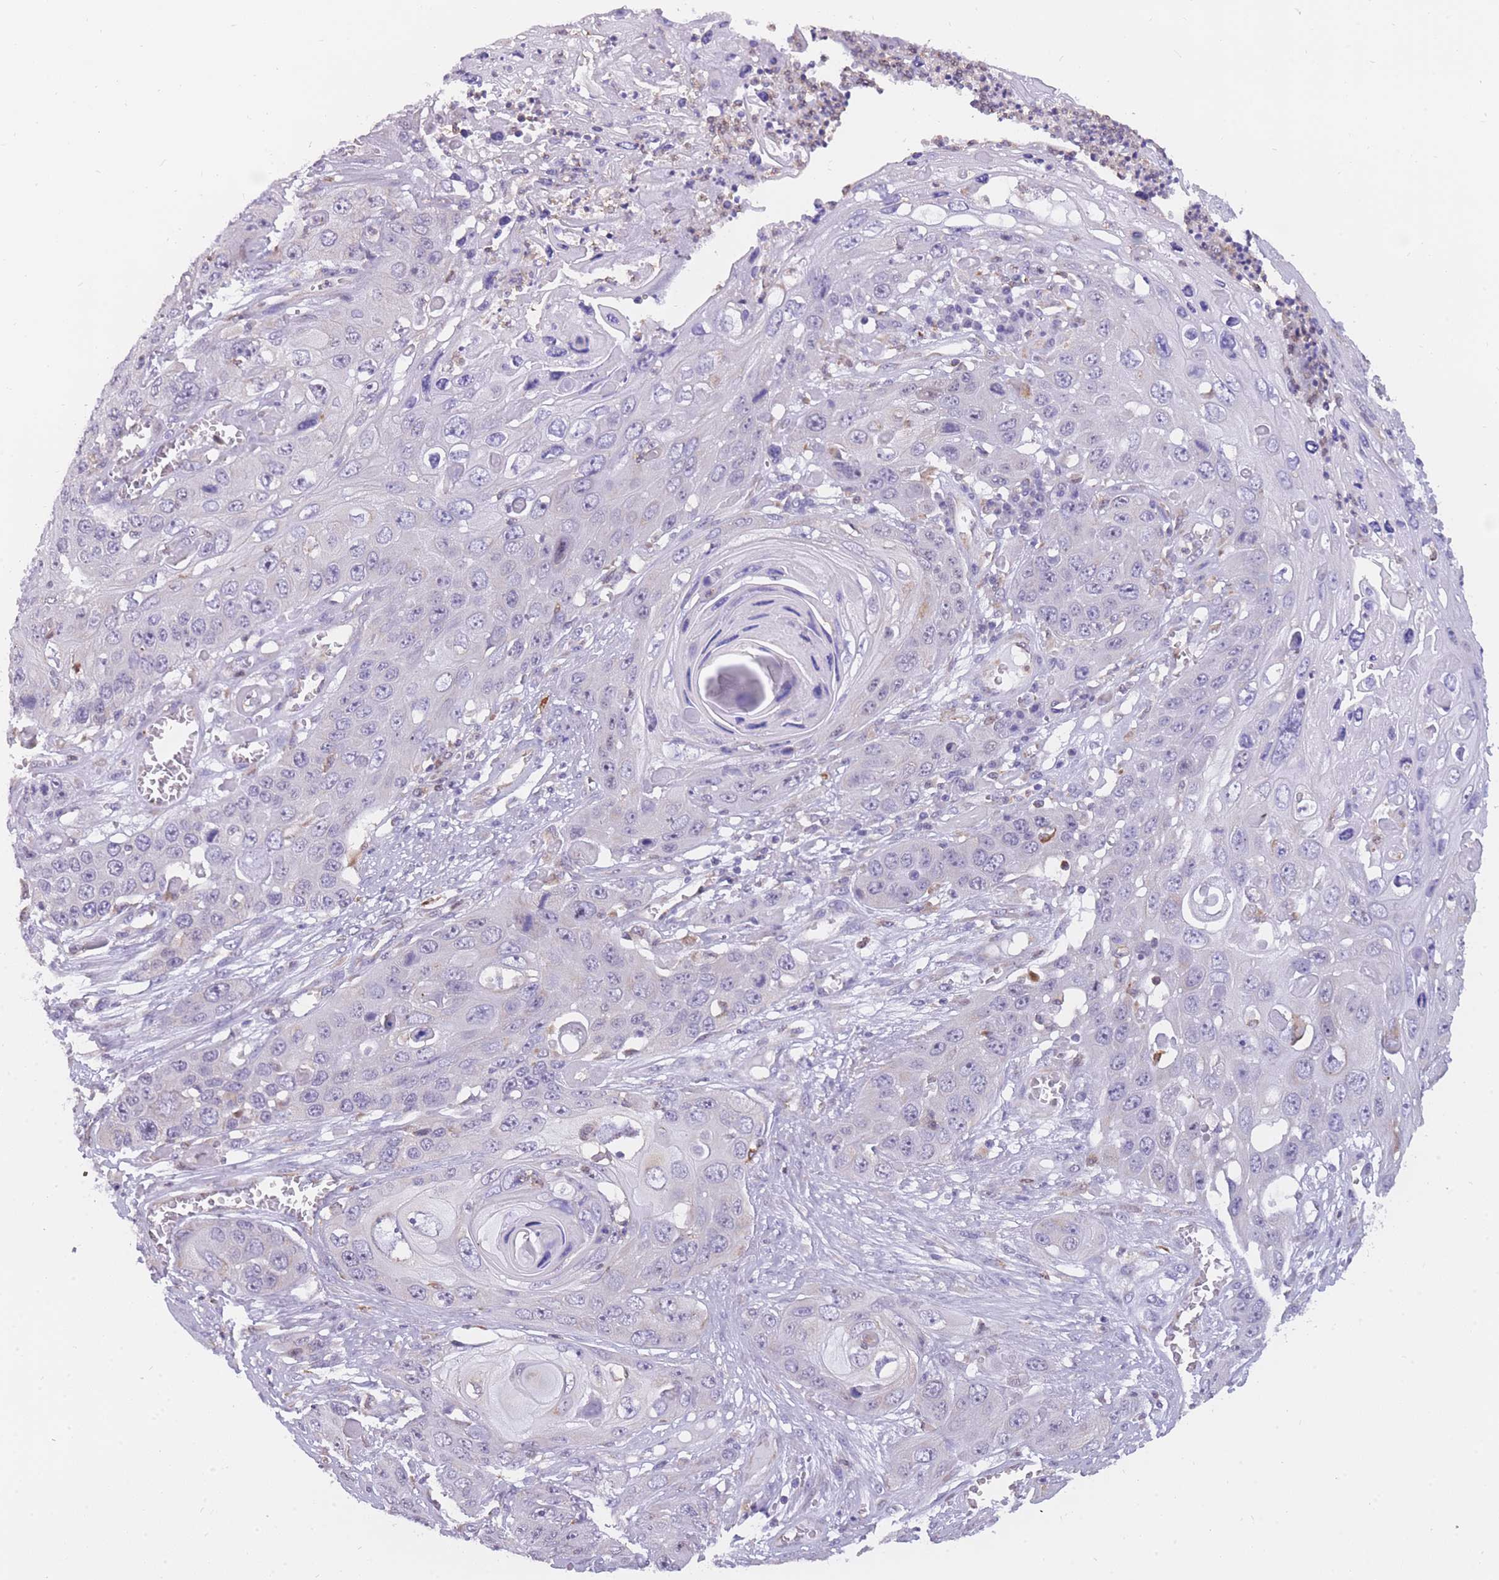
{"staining": {"intensity": "negative", "quantity": "none", "location": "none"}, "tissue": "skin cancer", "cell_type": "Tumor cells", "image_type": "cancer", "snomed": [{"axis": "morphology", "description": "Squamous cell carcinoma, NOS"}, {"axis": "topography", "description": "Skin"}], "caption": "This is an immunohistochemistry (IHC) micrograph of skin cancer. There is no staining in tumor cells.", "gene": "ZNF662", "patient": {"sex": "male", "age": 55}}